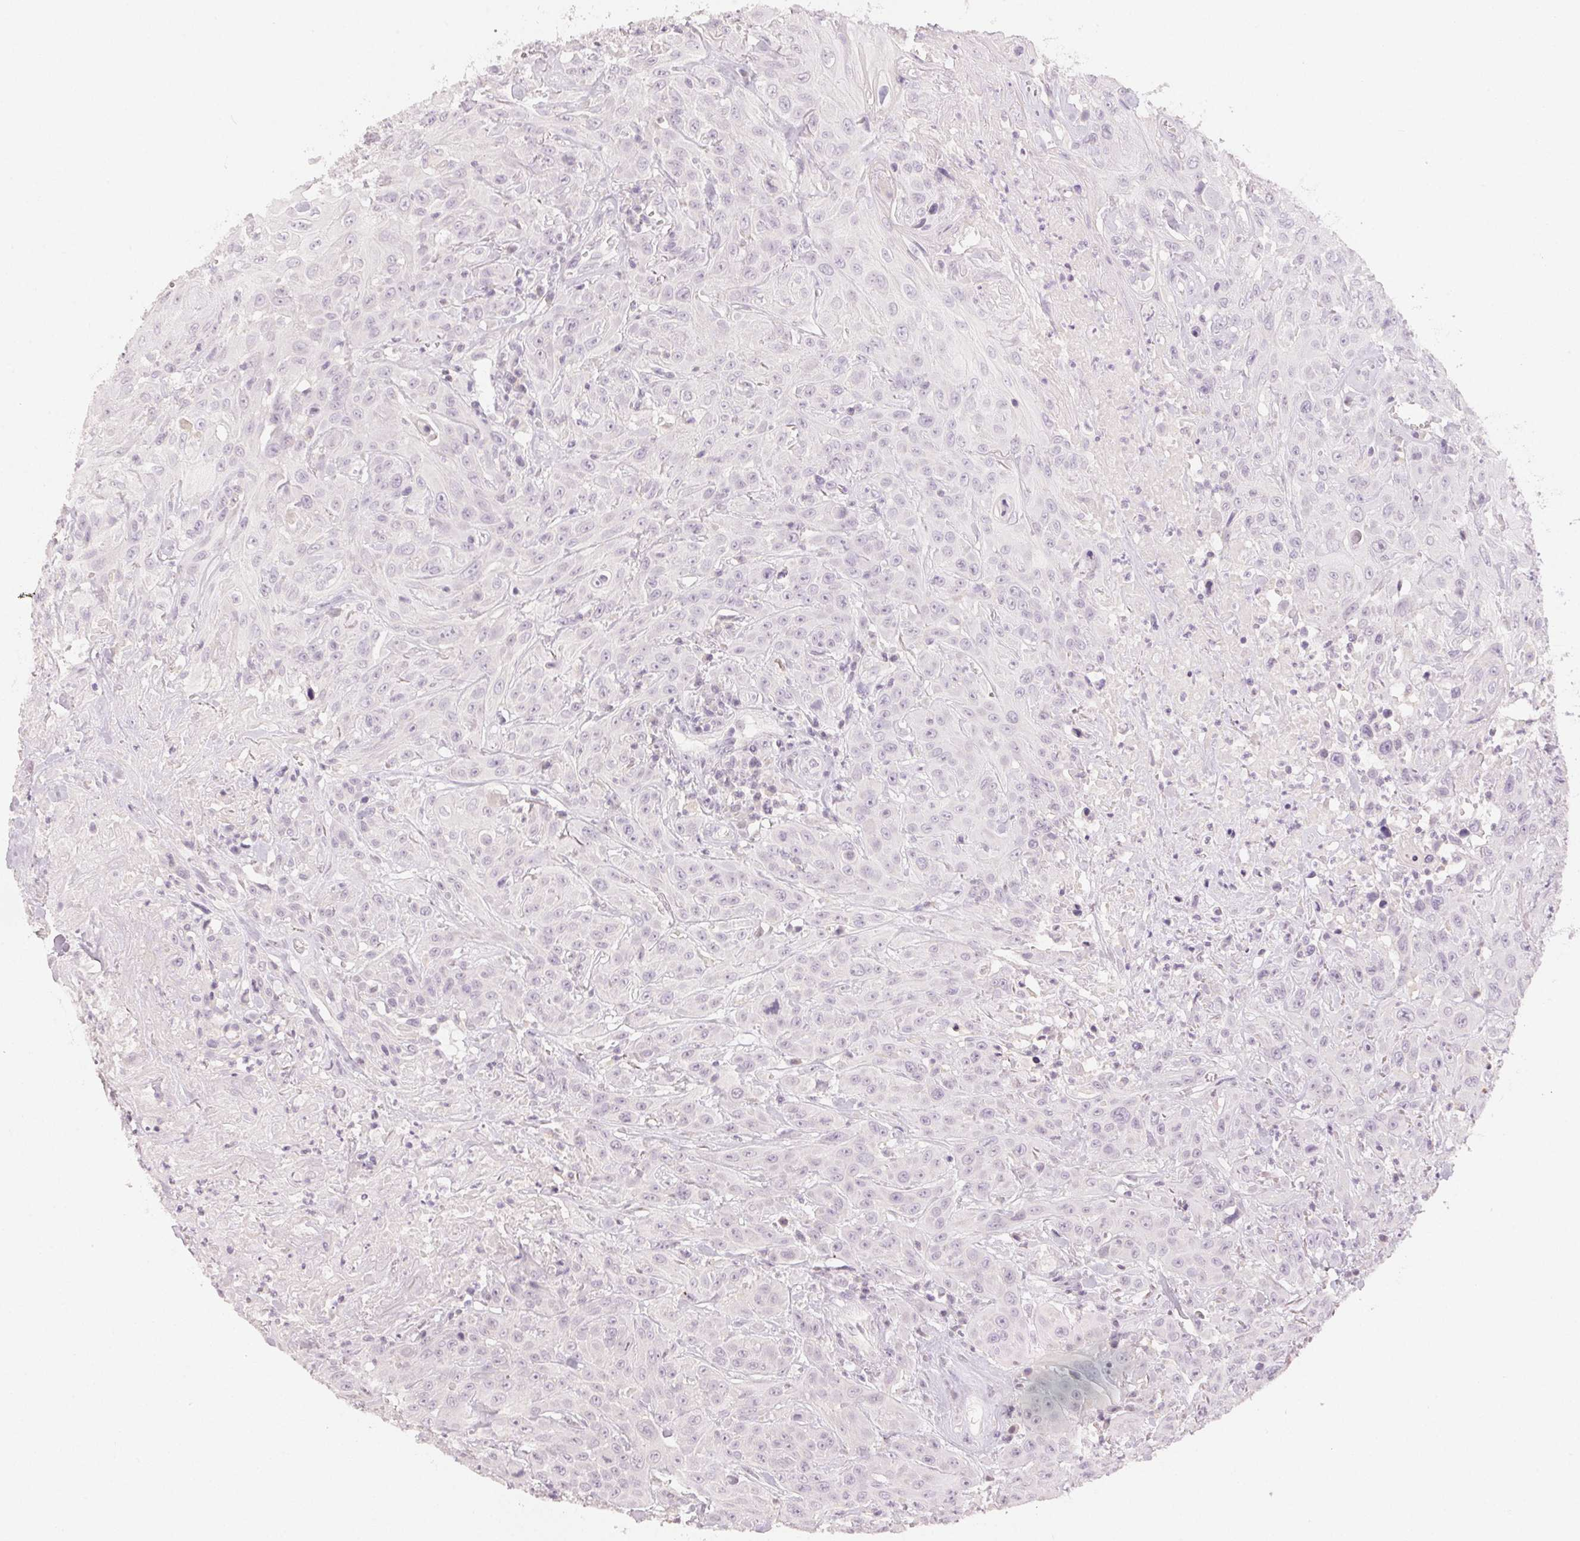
{"staining": {"intensity": "negative", "quantity": "none", "location": "none"}, "tissue": "head and neck cancer", "cell_type": "Tumor cells", "image_type": "cancer", "snomed": [{"axis": "morphology", "description": "Squamous cell carcinoma, NOS"}, {"axis": "topography", "description": "Skin"}, {"axis": "topography", "description": "Head-Neck"}], "caption": "Tumor cells show no significant protein expression in head and neck cancer.", "gene": "LVRN", "patient": {"sex": "male", "age": 80}}